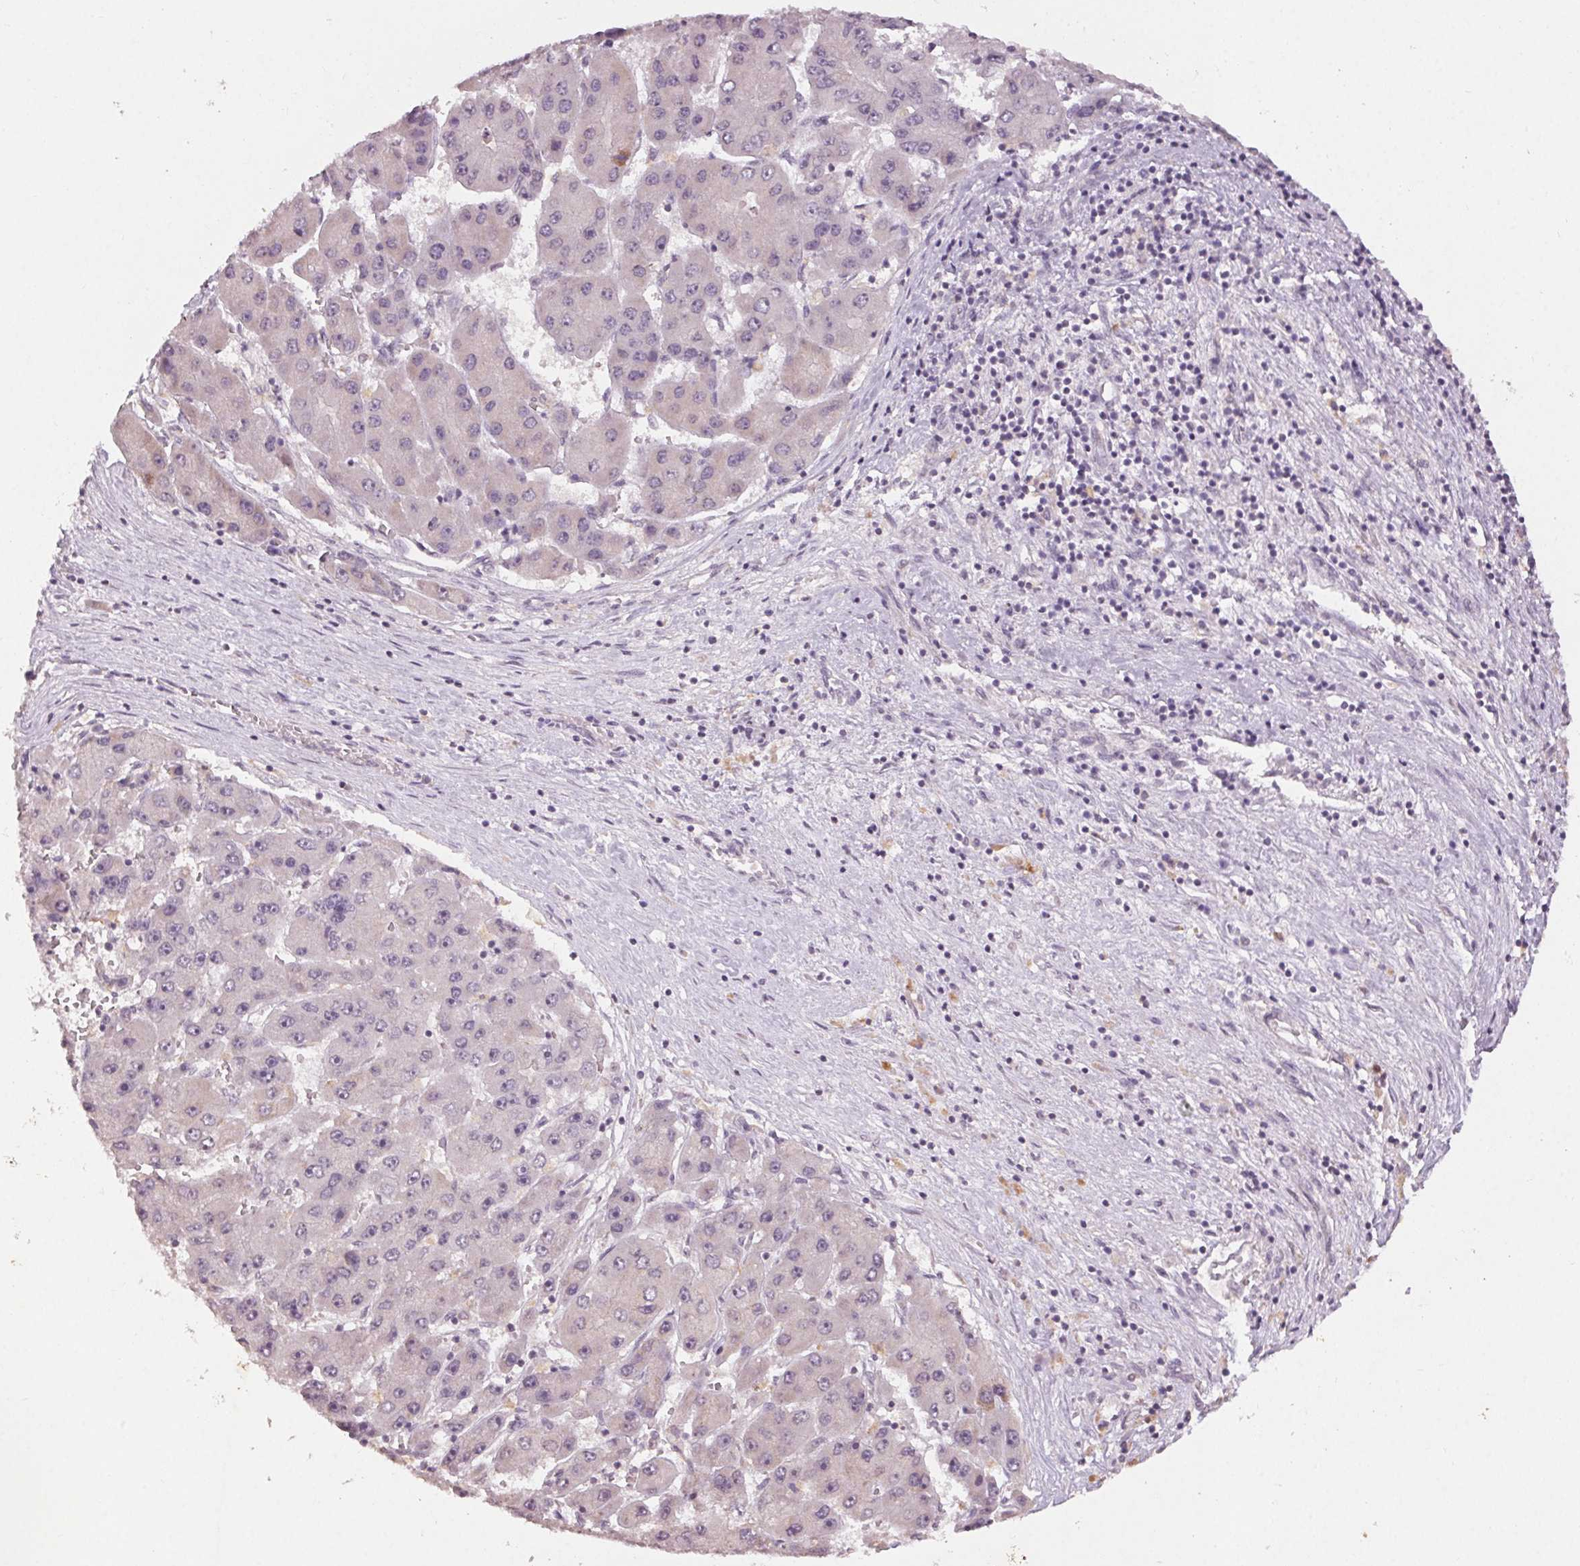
{"staining": {"intensity": "negative", "quantity": "none", "location": "none"}, "tissue": "liver cancer", "cell_type": "Tumor cells", "image_type": "cancer", "snomed": [{"axis": "morphology", "description": "Carcinoma, Hepatocellular, NOS"}, {"axis": "topography", "description": "Liver"}], "caption": "This is an immunohistochemistry micrograph of human liver cancer (hepatocellular carcinoma). There is no expression in tumor cells.", "gene": "KLRC3", "patient": {"sex": "female", "age": 61}}